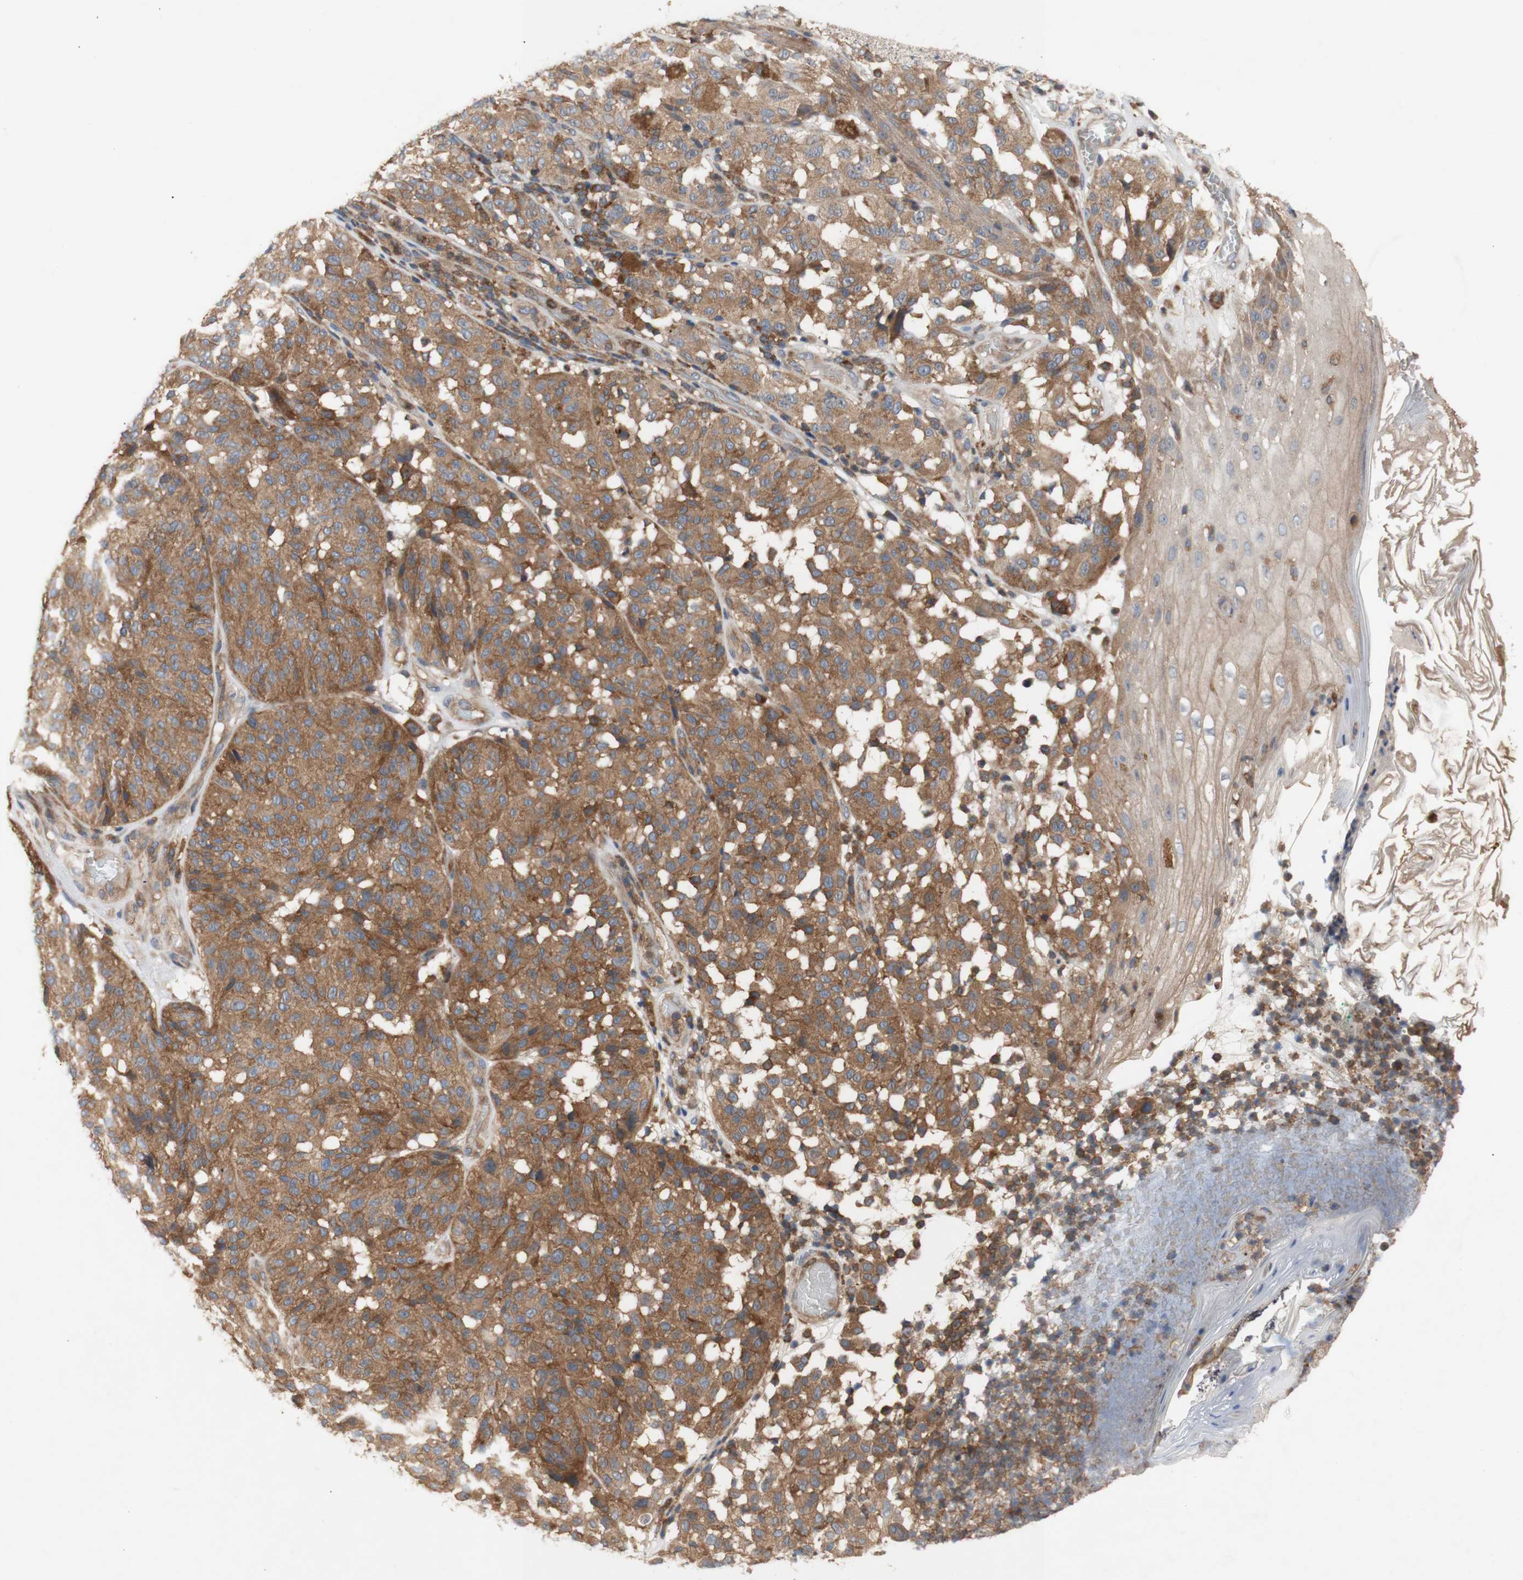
{"staining": {"intensity": "moderate", "quantity": ">75%", "location": "cytoplasmic/membranous"}, "tissue": "melanoma", "cell_type": "Tumor cells", "image_type": "cancer", "snomed": [{"axis": "morphology", "description": "Malignant melanoma, NOS"}, {"axis": "topography", "description": "Skin"}], "caption": "About >75% of tumor cells in malignant melanoma display moderate cytoplasmic/membranous protein expression as visualized by brown immunohistochemical staining.", "gene": "IKBKG", "patient": {"sex": "female", "age": 46}}